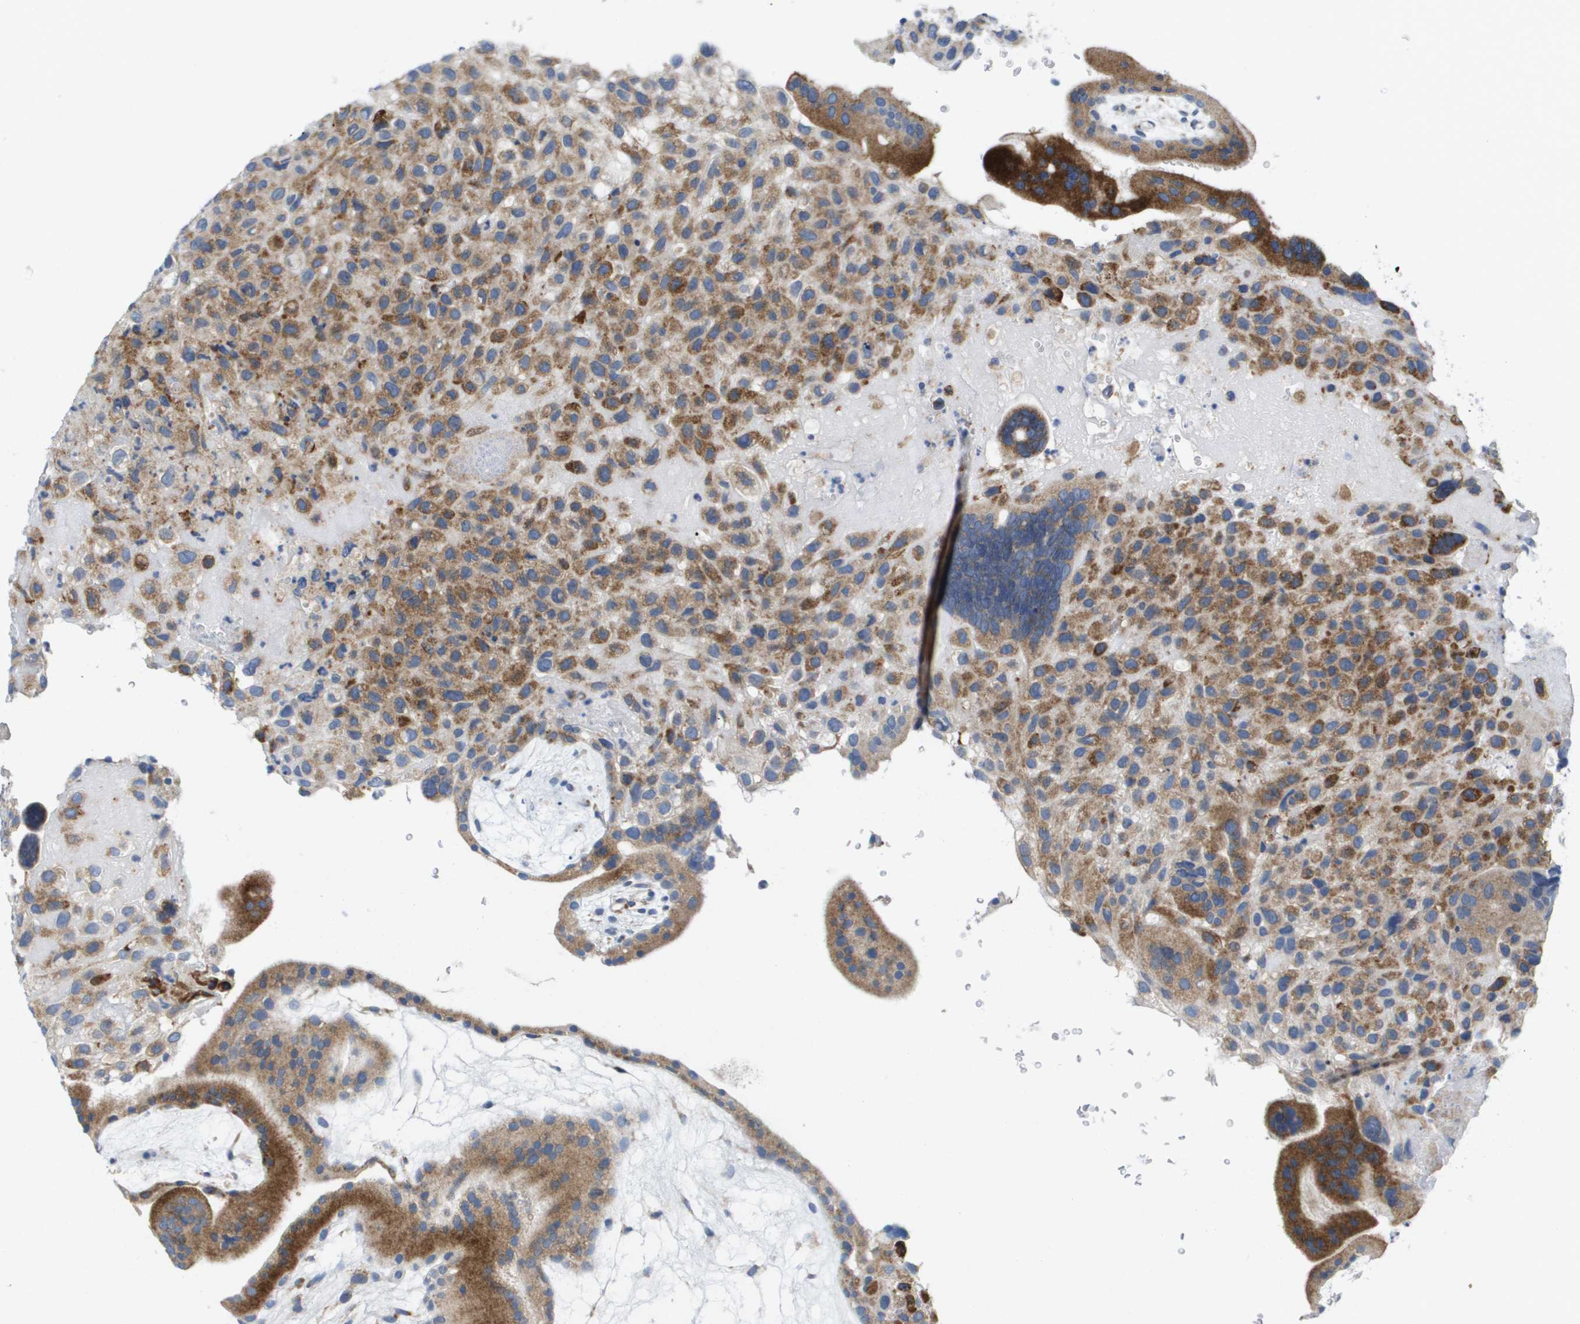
{"staining": {"intensity": "moderate", "quantity": ">75%", "location": "cytoplasmic/membranous"}, "tissue": "placenta", "cell_type": "Decidual cells", "image_type": "normal", "snomed": [{"axis": "morphology", "description": "Normal tissue, NOS"}, {"axis": "topography", "description": "Placenta"}], "caption": "This histopathology image shows benign placenta stained with IHC to label a protein in brown. The cytoplasmic/membranous of decidual cells show moderate positivity for the protein. Nuclei are counter-stained blue.", "gene": "CD3G", "patient": {"sex": "female", "age": 19}}